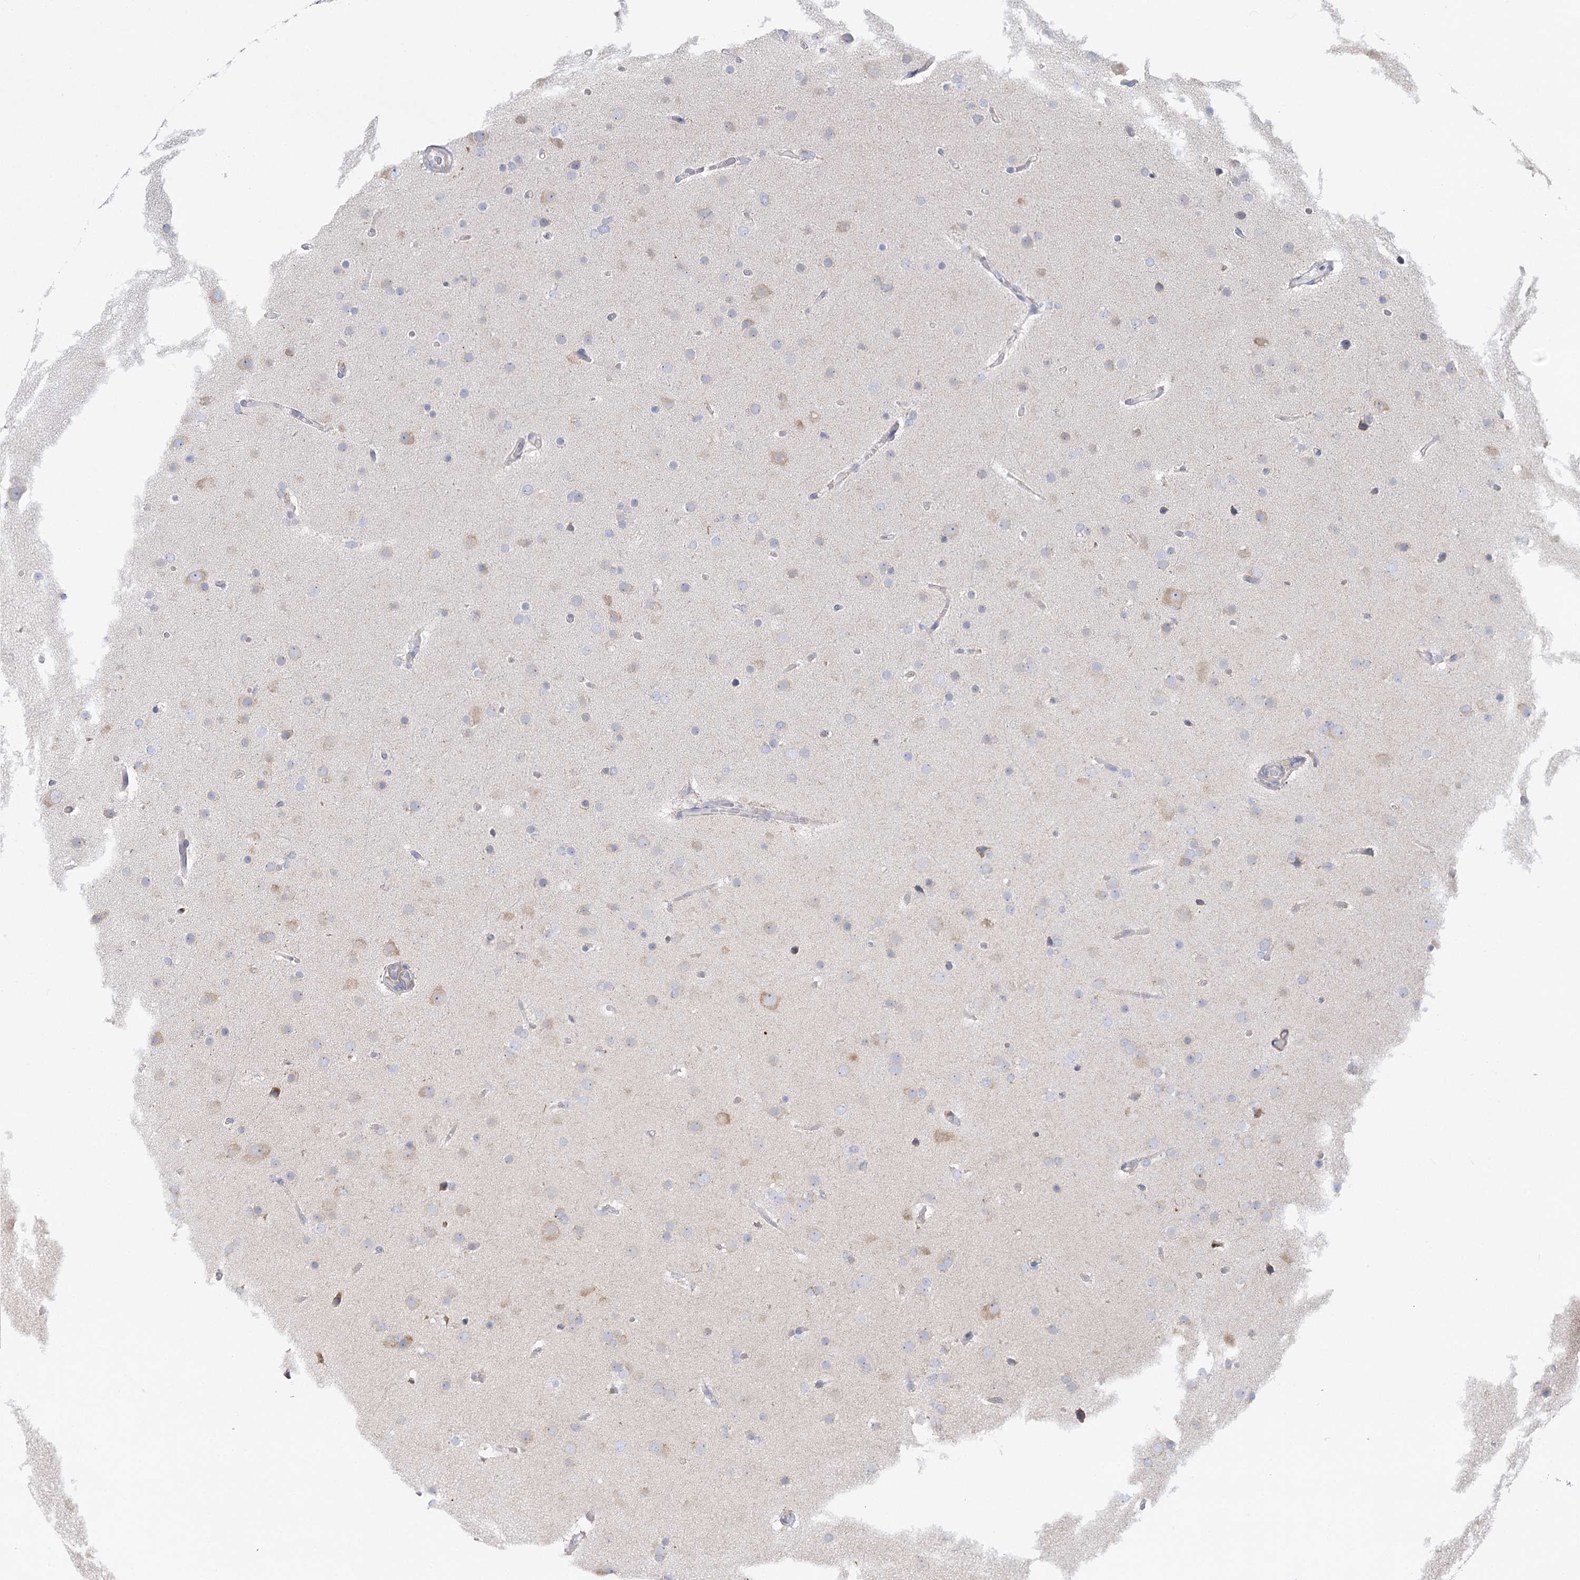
{"staining": {"intensity": "negative", "quantity": "none", "location": "none"}, "tissue": "glioma", "cell_type": "Tumor cells", "image_type": "cancer", "snomed": [{"axis": "morphology", "description": "Glioma, malignant, High grade"}, {"axis": "topography", "description": "Cerebral cortex"}], "caption": "Malignant glioma (high-grade) was stained to show a protein in brown. There is no significant staining in tumor cells. (DAB (3,3'-diaminobenzidine) IHC, high magnification).", "gene": "DHTKD1", "patient": {"sex": "female", "age": 36}}